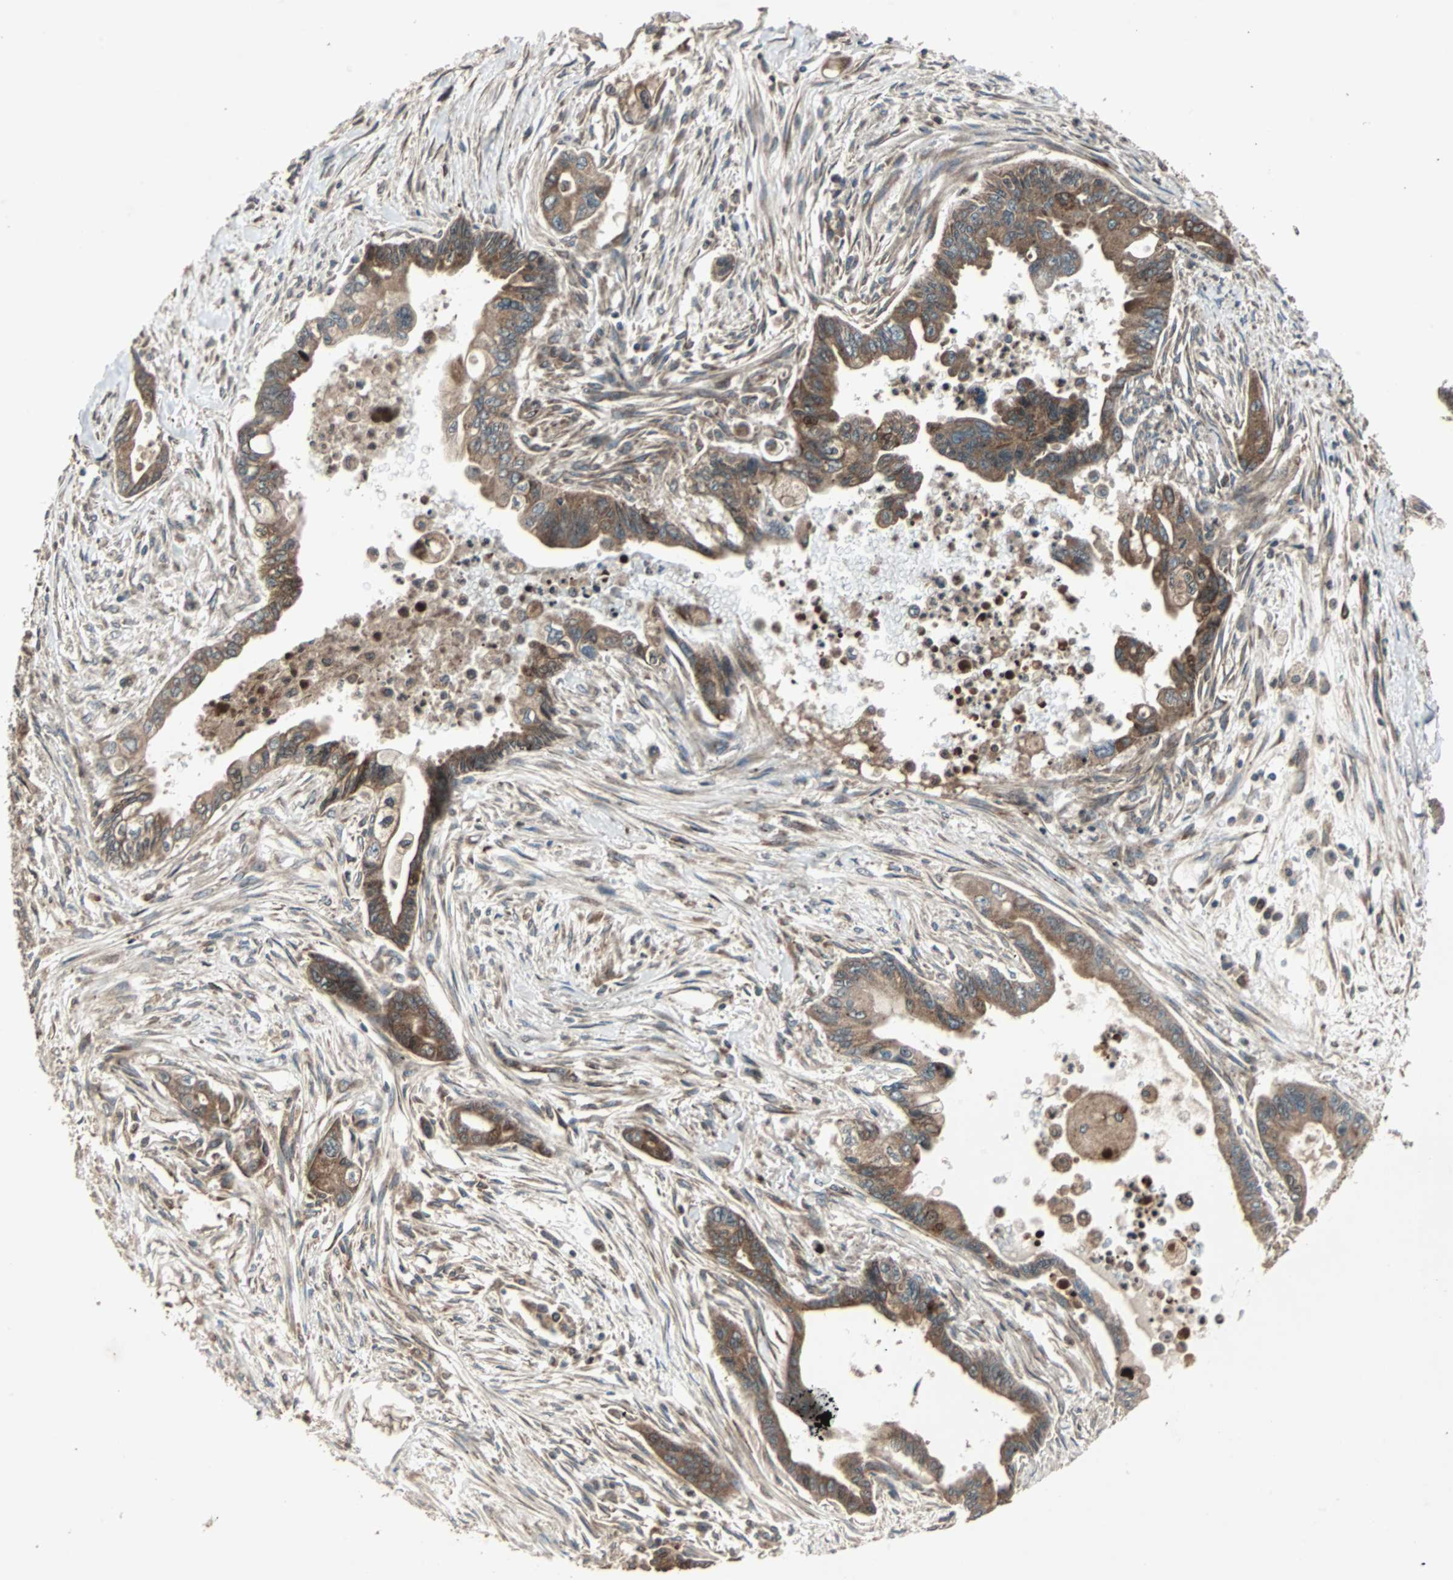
{"staining": {"intensity": "moderate", "quantity": ">75%", "location": "cytoplasmic/membranous"}, "tissue": "pancreatic cancer", "cell_type": "Tumor cells", "image_type": "cancer", "snomed": [{"axis": "morphology", "description": "Adenocarcinoma, NOS"}, {"axis": "topography", "description": "Pancreas"}], "caption": "Immunohistochemistry (IHC) micrograph of neoplastic tissue: pancreatic cancer stained using immunohistochemistry (IHC) displays medium levels of moderate protein expression localized specifically in the cytoplasmic/membranous of tumor cells, appearing as a cytoplasmic/membranous brown color.", "gene": "RAB7A", "patient": {"sex": "male", "age": 70}}